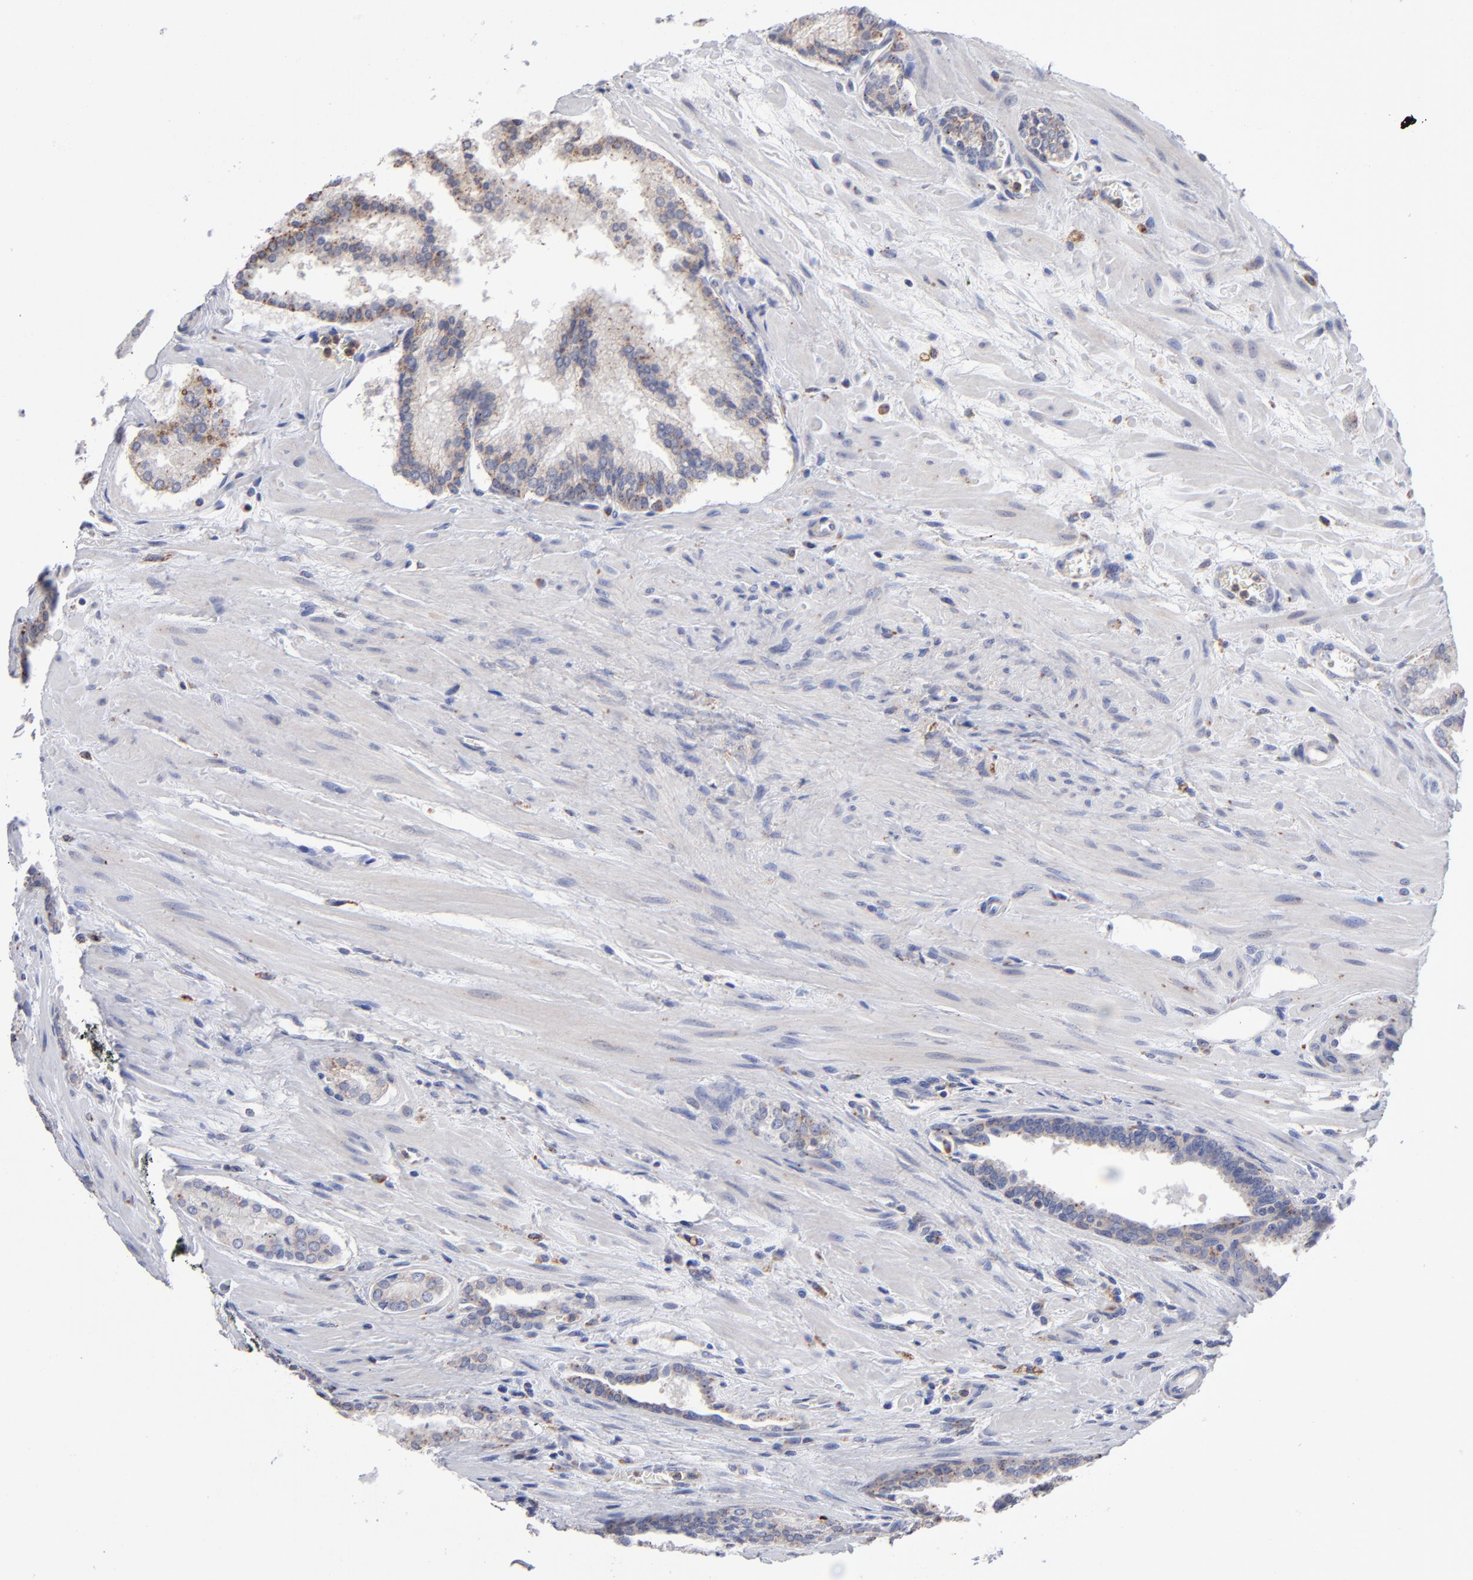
{"staining": {"intensity": "moderate", "quantity": ">75%", "location": "cytoplasmic/membranous"}, "tissue": "prostate cancer", "cell_type": "Tumor cells", "image_type": "cancer", "snomed": [{"axis": "morphology", "description": "Adenocarcinoma, Medium grade"}, {"axis": "topography", "description": "Prostate"}], "caption": "The photomicrograph shows staining of prostate medium-grade adenocarcinoma, revealing moderate cytoplasmic/membranous protein positivity (brown color) within tumor cells.", "gene": "RRAGB", "patient": {"sex": "male", "age": 60}}